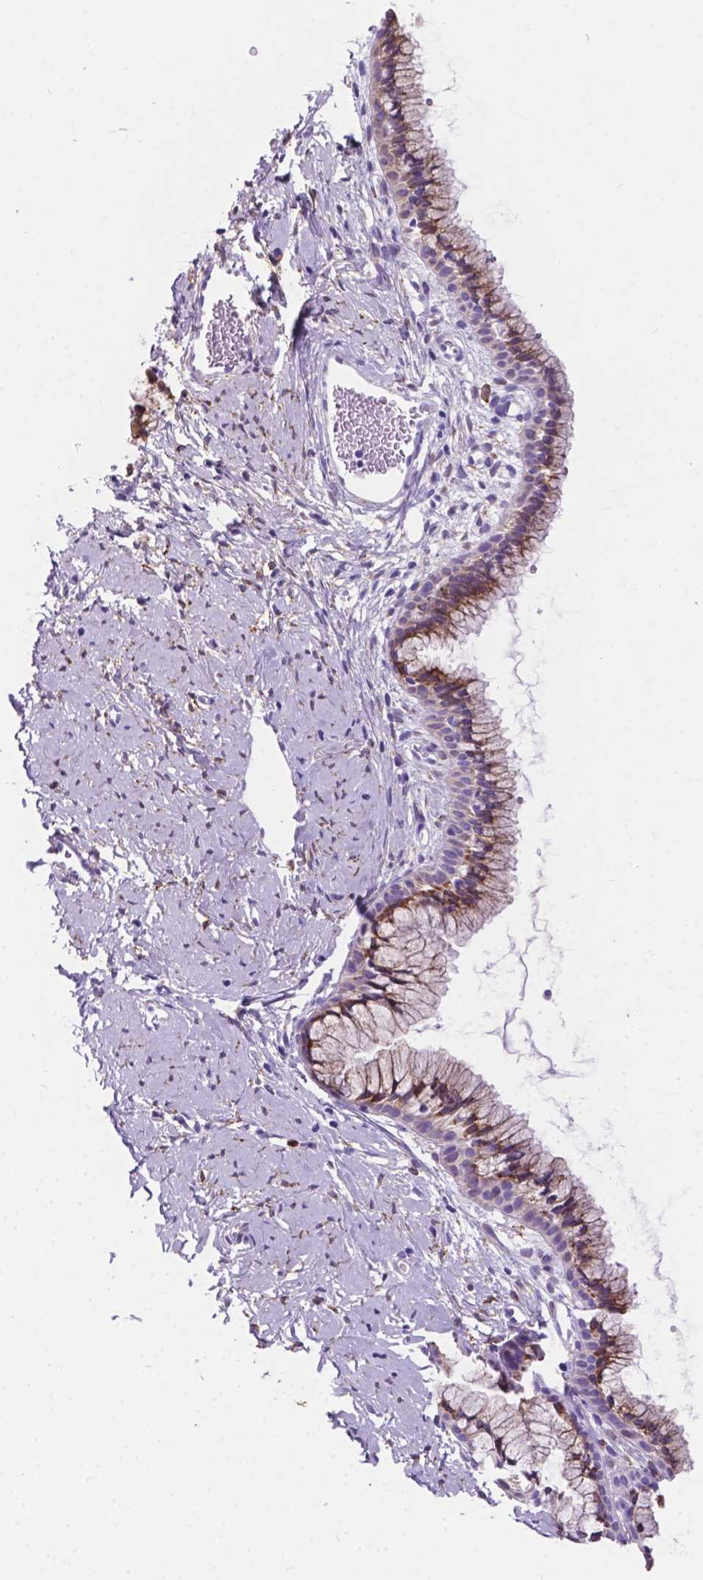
{"staining": {"intensity": "moderate", "quantity": ">75%", "location": "cytoplasmic/membranous"}, "tissue": "cervix", "cell_type": "Glandular cells", "image_type": "normal", "snomed": [{"axis": "morphology", "description": "Normal tissue, NOS"}, {"axis": "topography", "description": "Cervix"}], "caption": "Glandular cells reveal moderate cytoplasmic/membranous staining in about >75% of cells in normal cervix.", "gene": "MACF1", "patient": {"sex": "female", "age": 40}}